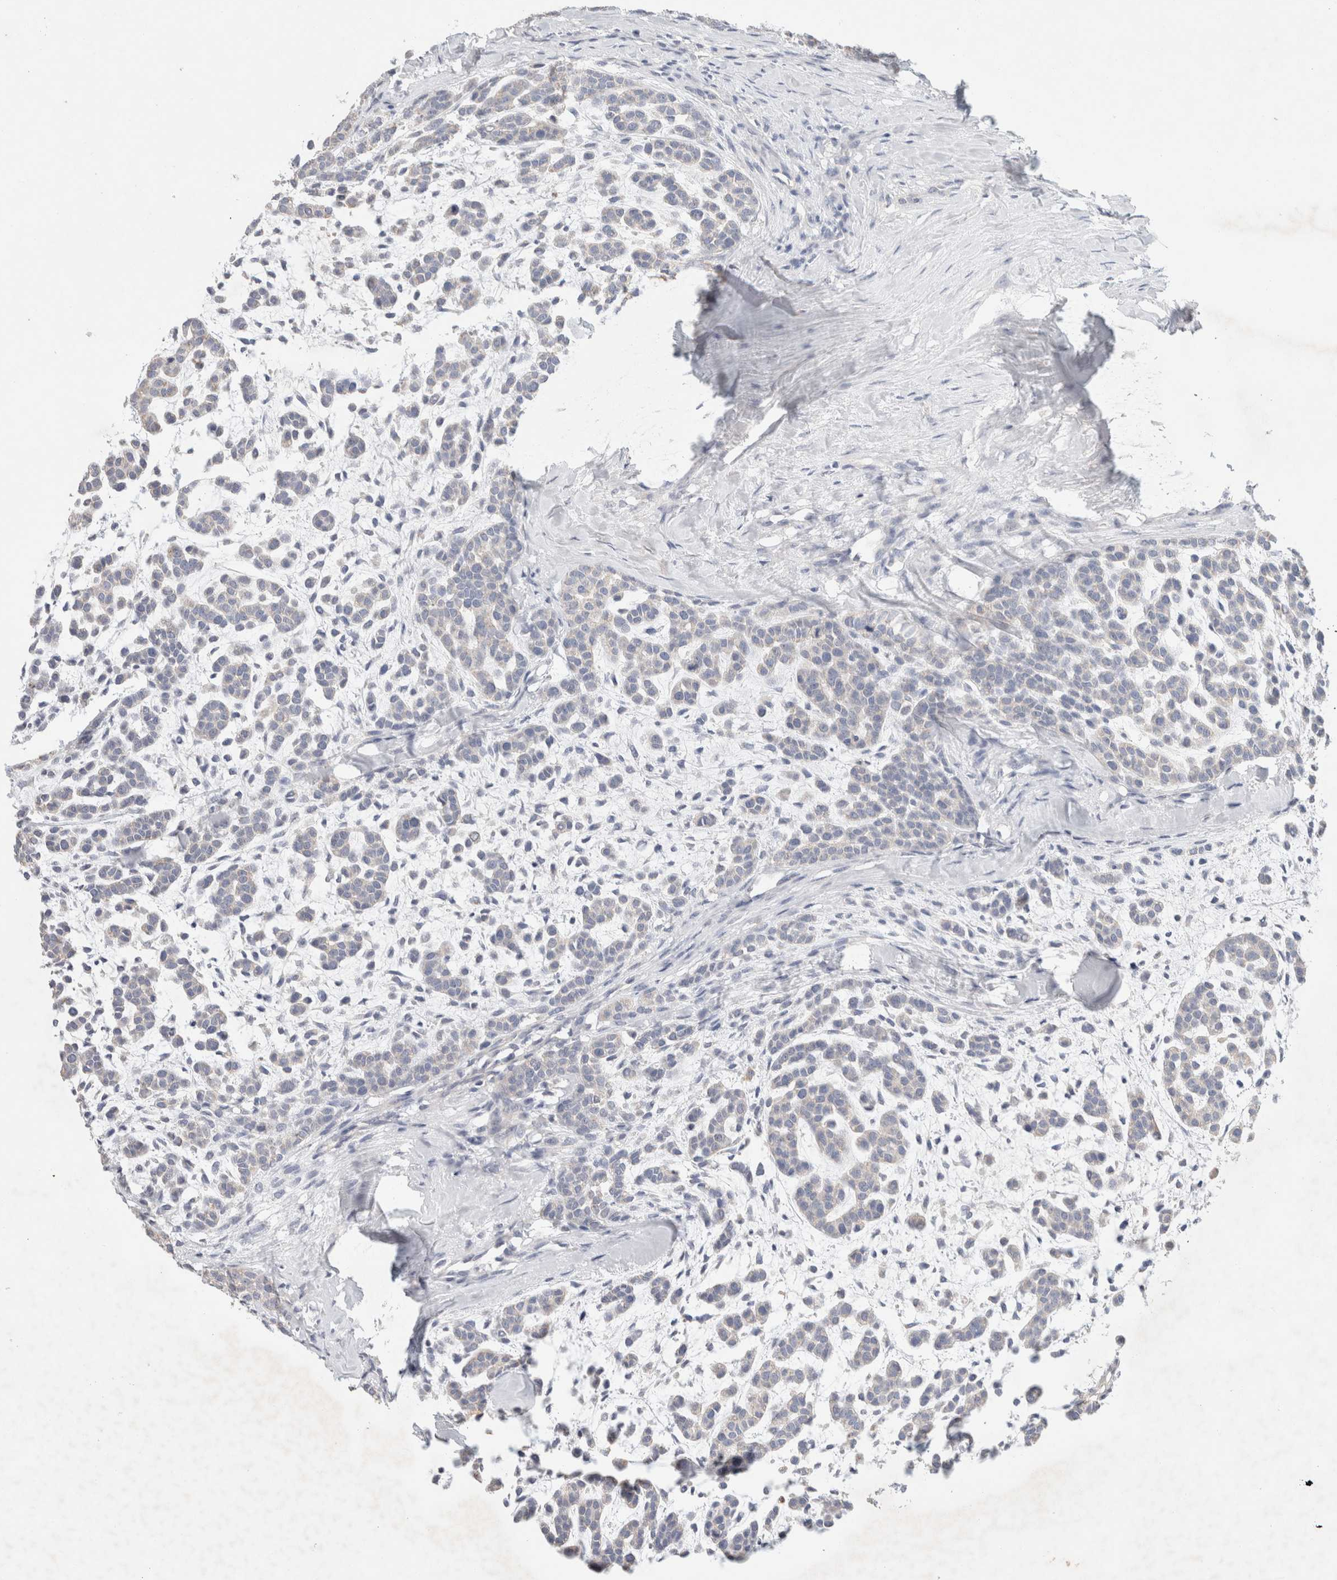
{"staining": {"intensity": "weak", "quantity": "<25%", "location": "cytoplasmic/membranous"}, "tissue": "head and neck cancer", "cell_type": "Tumor cells", "image_type": "cancer", "snomed": [{"axis": "morphology", "description": "Adenocarcinoma, NOS"}, {"axis": "morphology", "description": "Adenoma, NOS"}, {"axis": "topography", "description": "Head-Neck"}], "caption": "Tumor cells show no significant expression in head and neck adenocarcinoma.", "gene": "MPP2", "patient": {"sex": "female", "age": 55}}